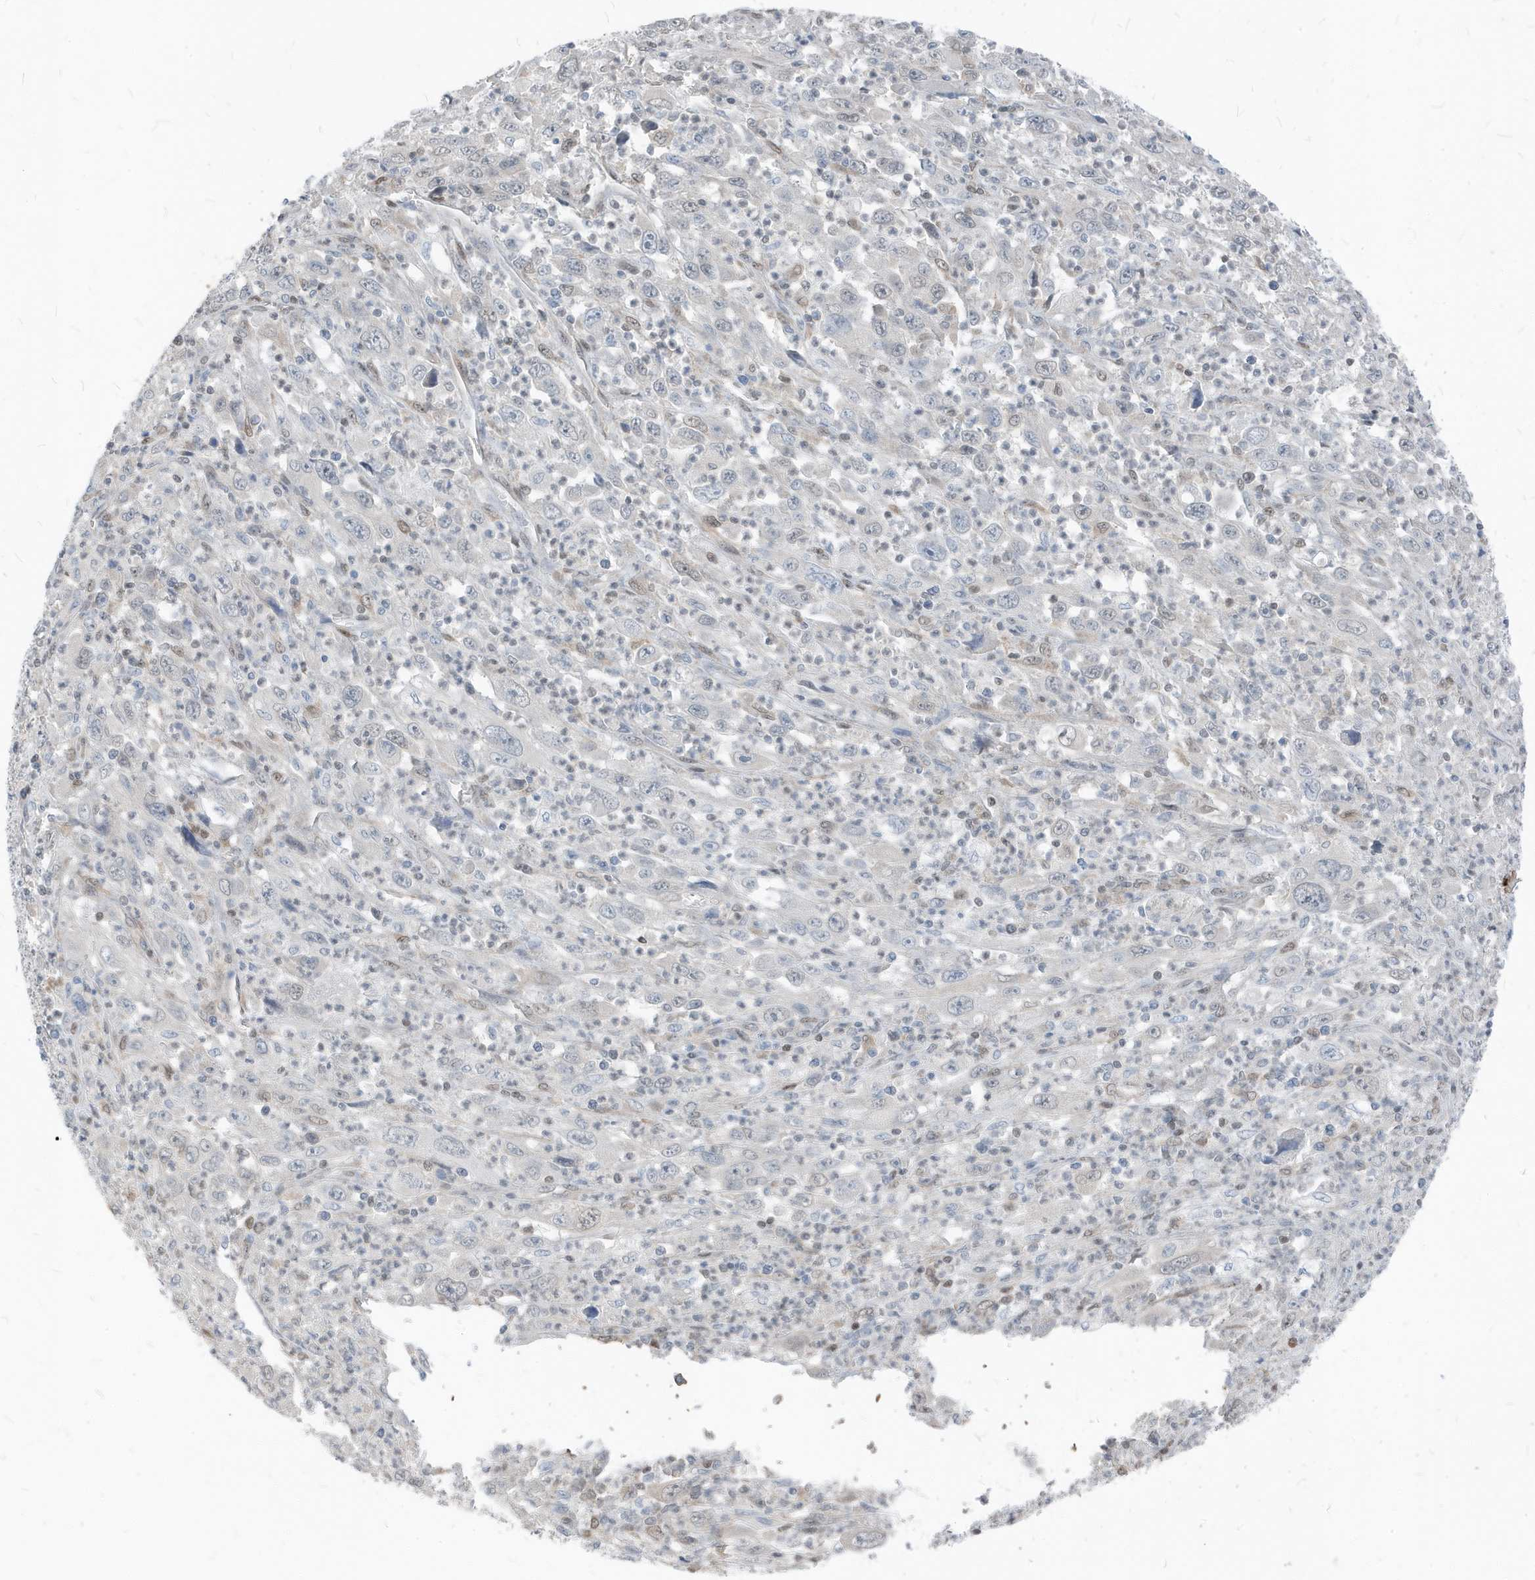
{"staining": {"intensity": "negative", "quantity": "none", "location": "none"}, "tissue": "melanoma", "cell_type": "Tumor cells", "image_type": "cancer", "snomed": [{"axis": "morphology", "description": "Malignant melanoma, Metastatic site"}, {"axis": "topography", "description": "Skin"}], "caption": "This is an IHC histopathology image of human malignant melanoma (metastatic site). There is no staining in tumor cells.", "gene": "NCOA7", "patient": {"sex": "female", "age": 56}}